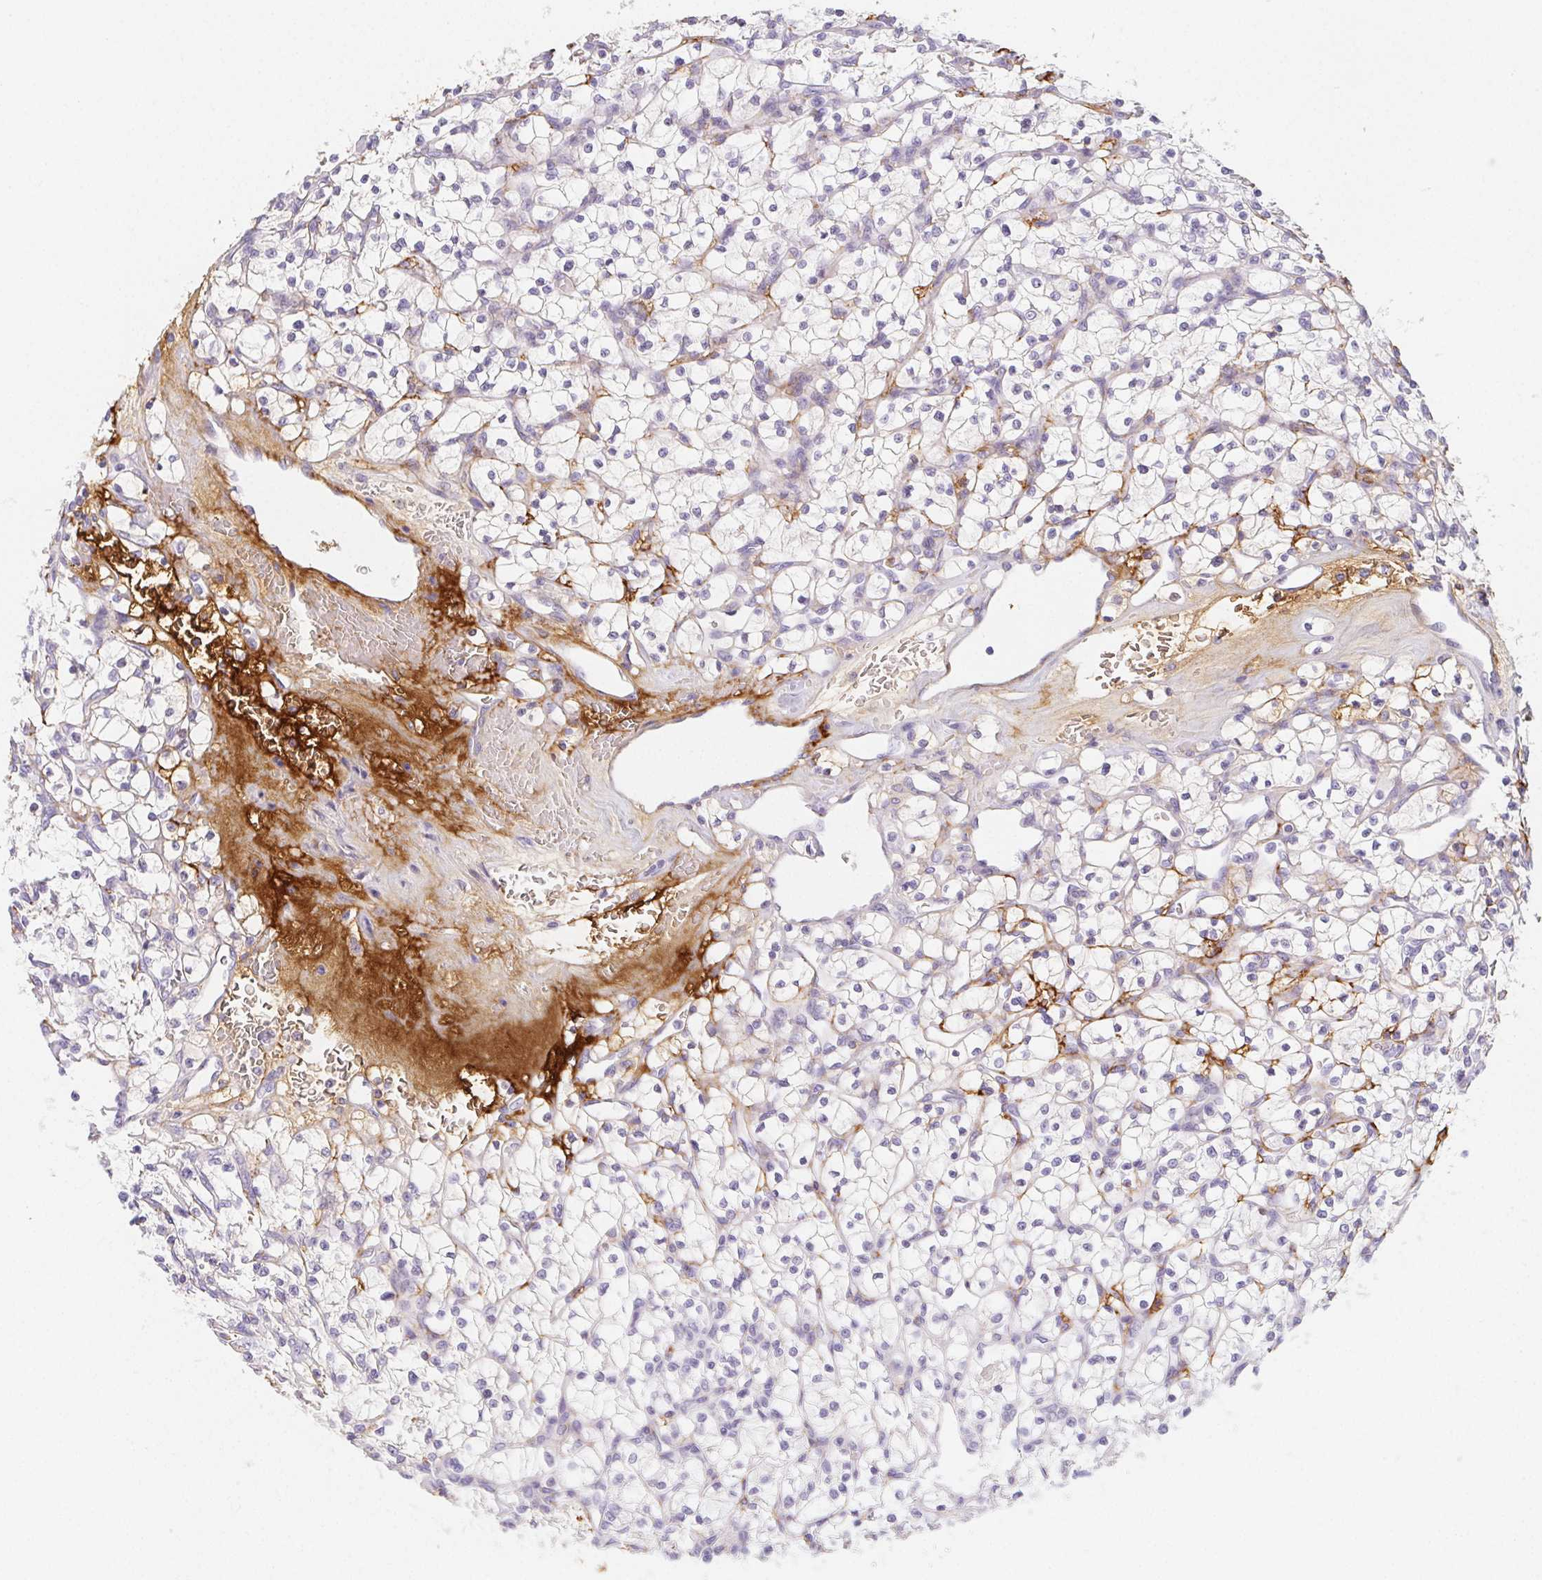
{"staining": {"intensity": "negative", "quantity": "none", "location": "none"}, "tissue": "renal cancer", "cell_type": "Tumor cells", "image_type": "cancer", "snomed": [{"axis": "morphology", "description": "Adenocarcinoma, NOS"}, {"axis": "topography", "description": "Kidney"}], "caption": "Protein analysis of renal cancer reveals no significant positivity in tumor cells.", "gene": "ITIH2", "patient": {"sex": "female", "age": 64}}